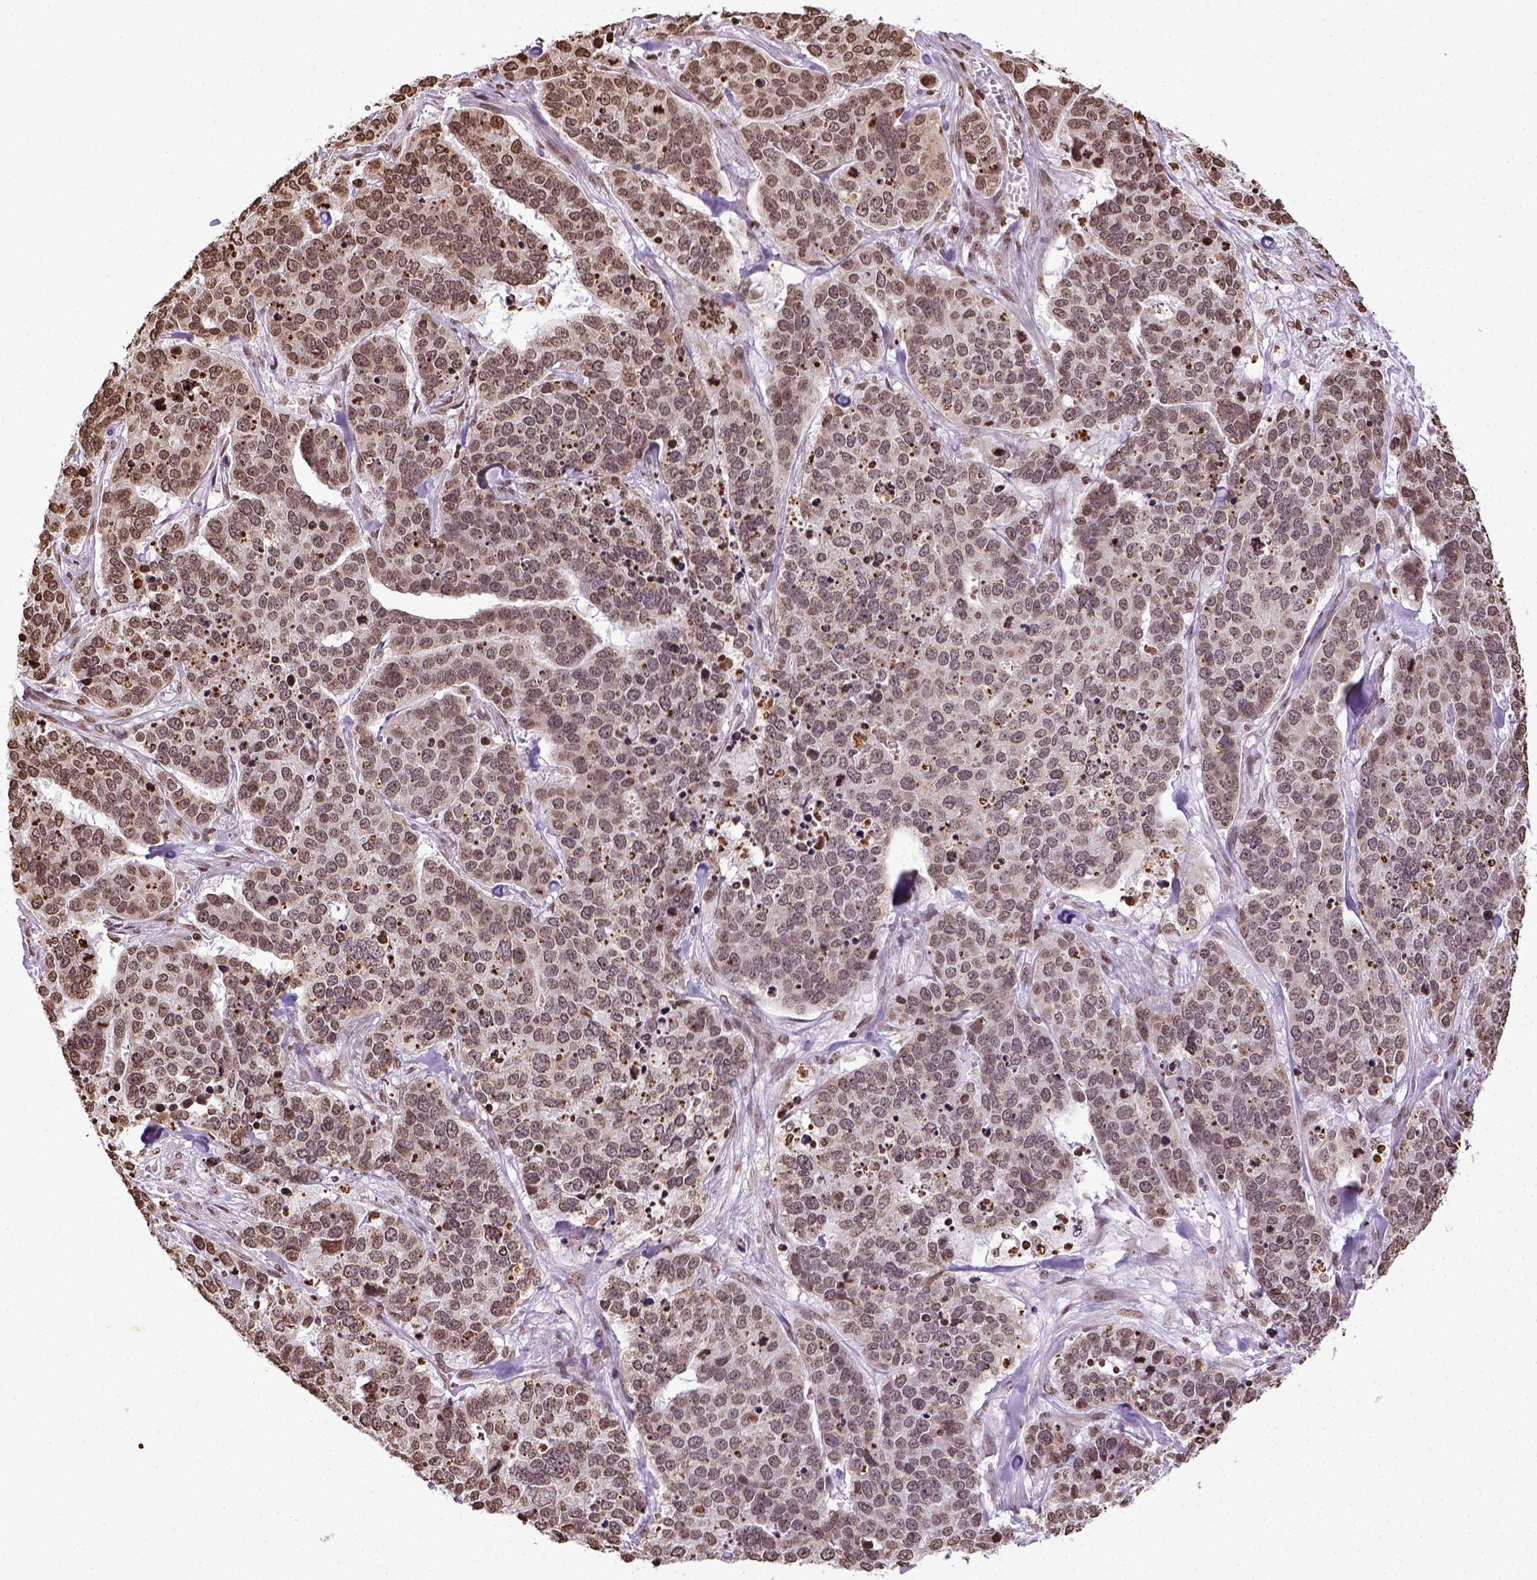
{"staining": {"intensity": "weak", "quantity": ">75%", "location": "nuclear"}, "tissue": "ovarian cancer", "cell_type": "Tumor cells", "image_type": "cancer", "snomed": [{"axis": "morphology", "description": "Carcinoma, endometroid"}, {"axis": "topography", "description": "Ovary"}], "caption": "Immunohistochemistry (IHC) photomicrograph of endometroid carcinoma (ovarian) stained for a protein (brown), which exhibits low levels of weak nuclear positivity in about >75% of tumor cells.", "gene": "ZNF75D", "patient": {"sex": "female", "age": 65}}